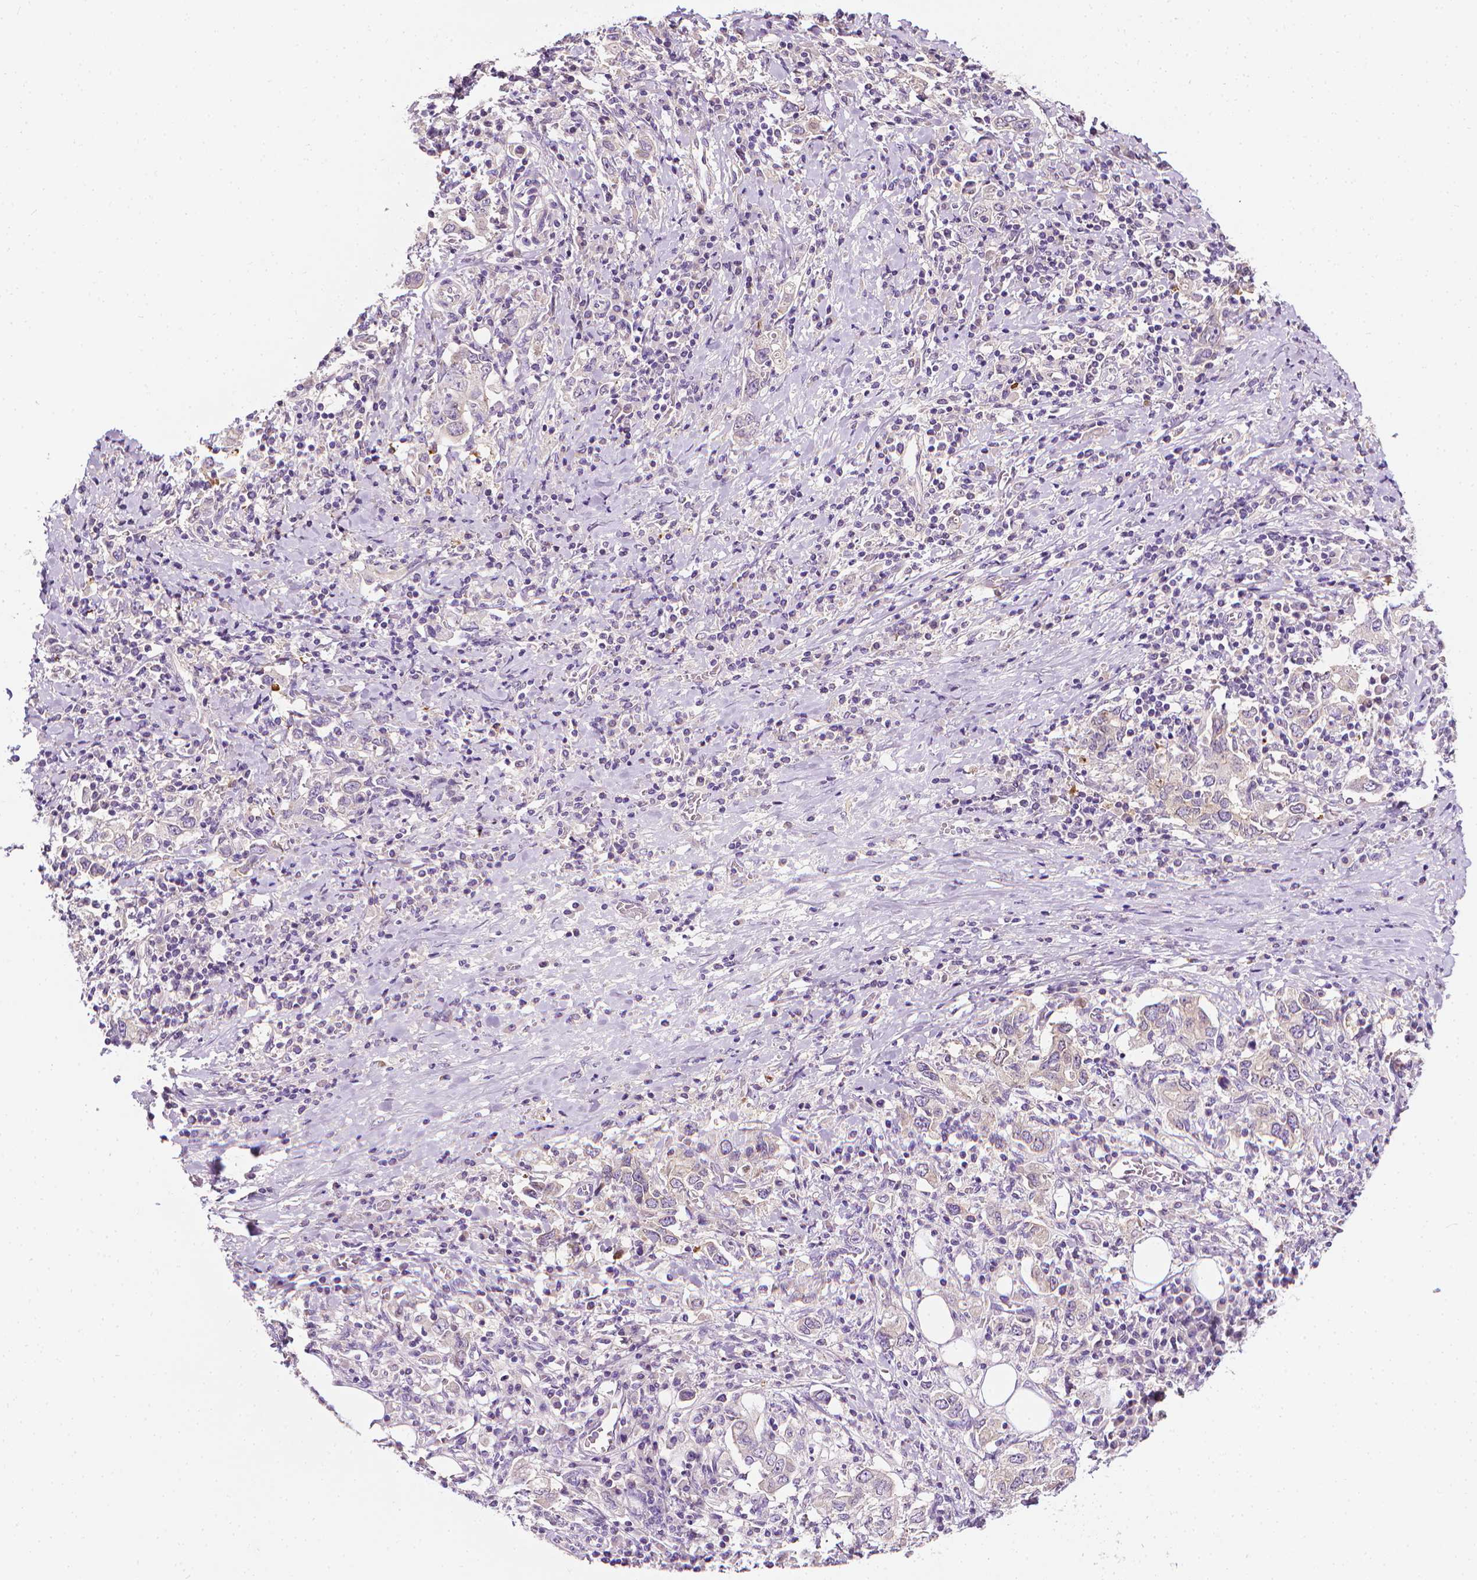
{"staining": {"intensity": "negative", "quantity": "none", "location": "none"}, "tissue": "stomach cancer", "cell_type": "Tumor cells", "image_type": "cancer", "snomed": [{"axis": "morphology", "description": "Adenocarcinoma, NOS"}, {"axis": "topography", "description": "Stomach, upper"}, {"axis": "topography", "description": "Stomach"}], "caption": "This is an IHC photomicrograph of human adenocarcinoma (stomach). There is no positivity in tumor cells.", "gene": "MCOLN3", "patient": {"sex": "male", "age": 62}}